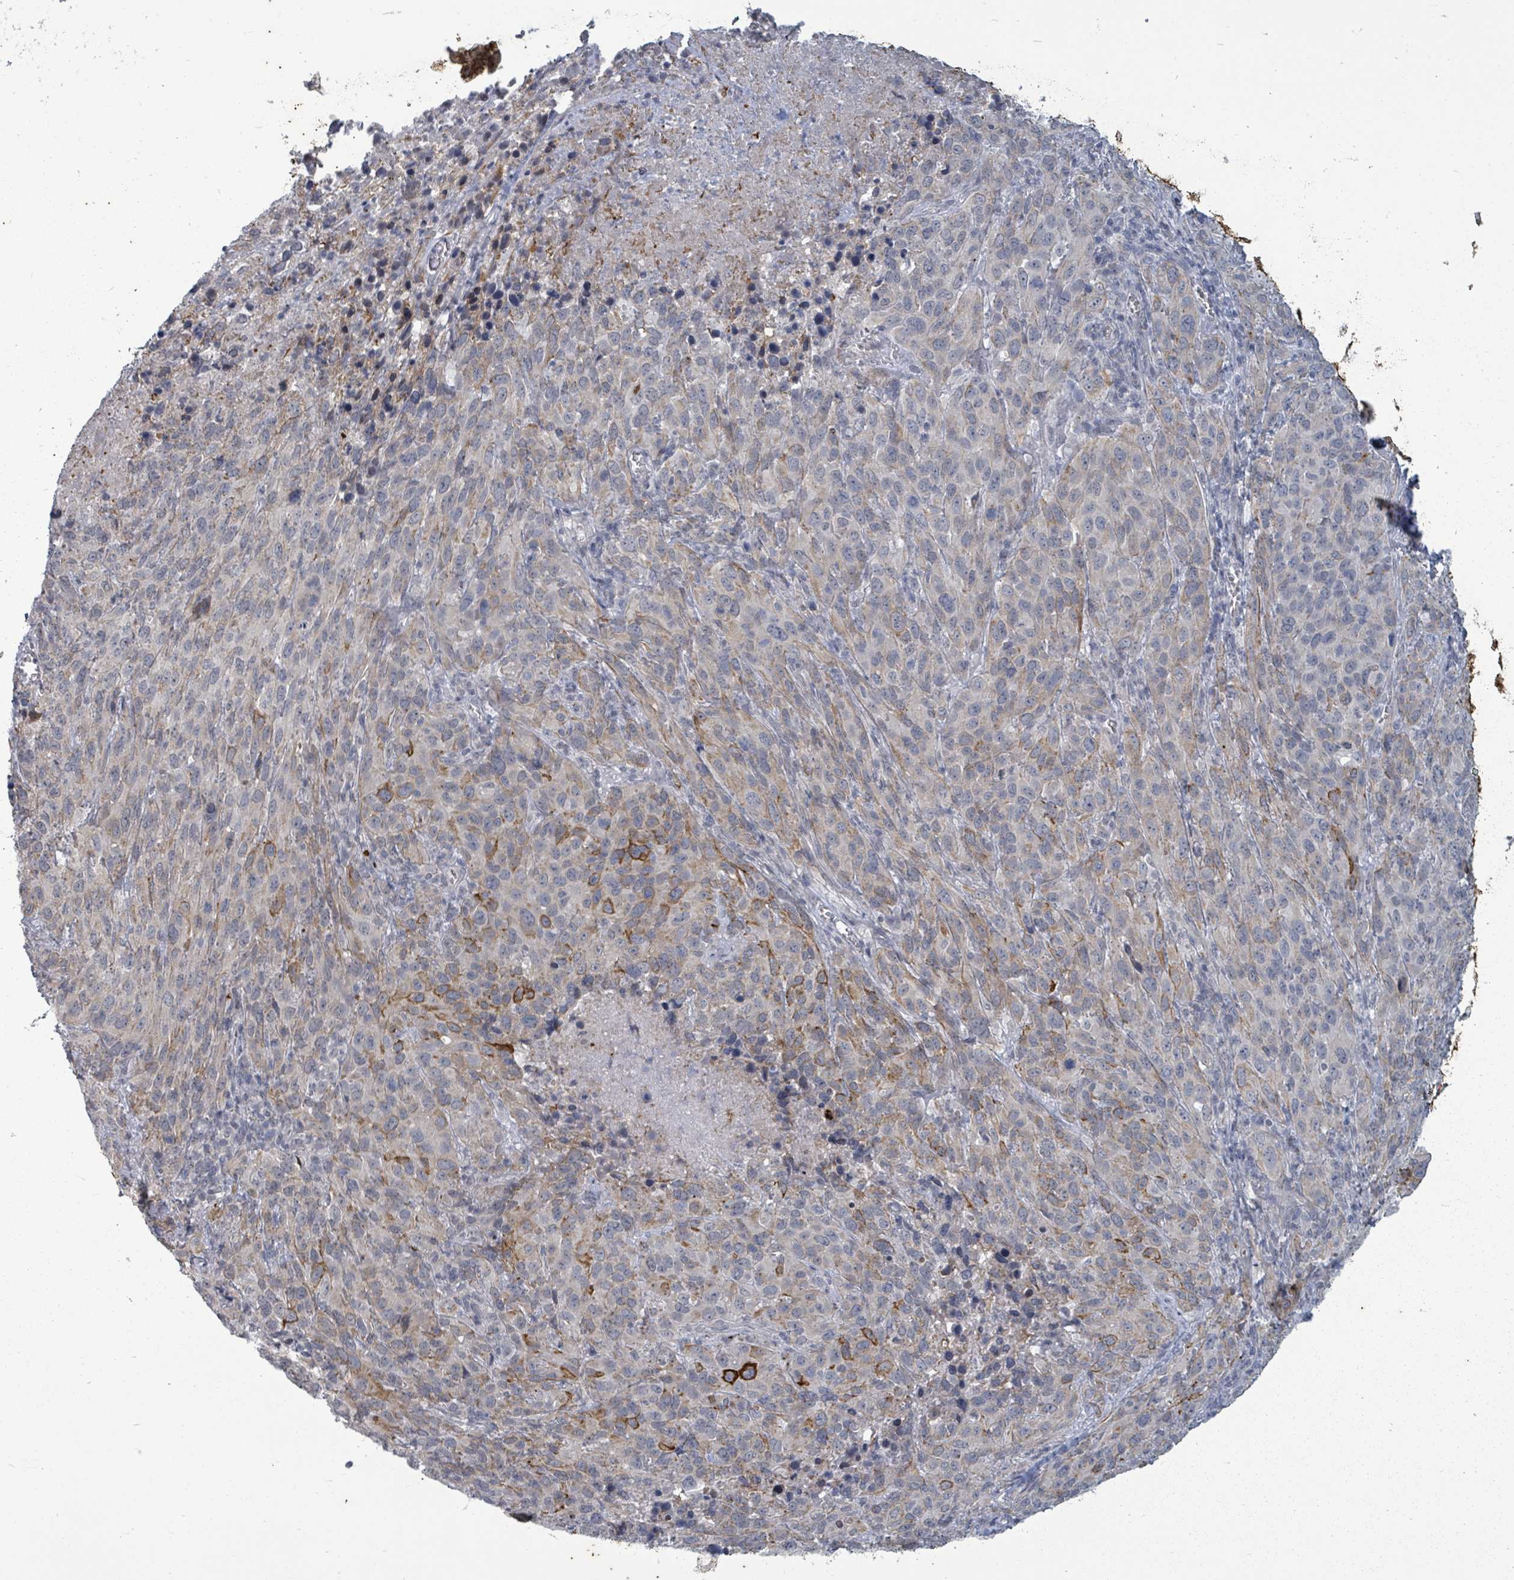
{"staining": {"intensity": "strong", "quantity": "25%-75%", "location": "cytoplasmic/membranous"}, "tissue": "cervical cancer", "cell_type": "Tumor cells", "image_type": "cancer", "snomed": [{"axis": "morphology", "description": "Squamous cell carcinoma, NOS"}, {"axis": "topography", "description": "Cervix"}], "caption": "Cervical squamous cell carcinoma was stained to show a protein in brown. There is high levels of strong cytoplasmic/membranous positivity in approximately 25%-75% of tumor cells. Using DAB (3,3'-diaminobenzidine) (brown) and hematoxylin (blue) stains, captured at high magnification using brightfield microscopy.", "gene": "PTPN20", "patient": {"sex": "female", "age": 51}}